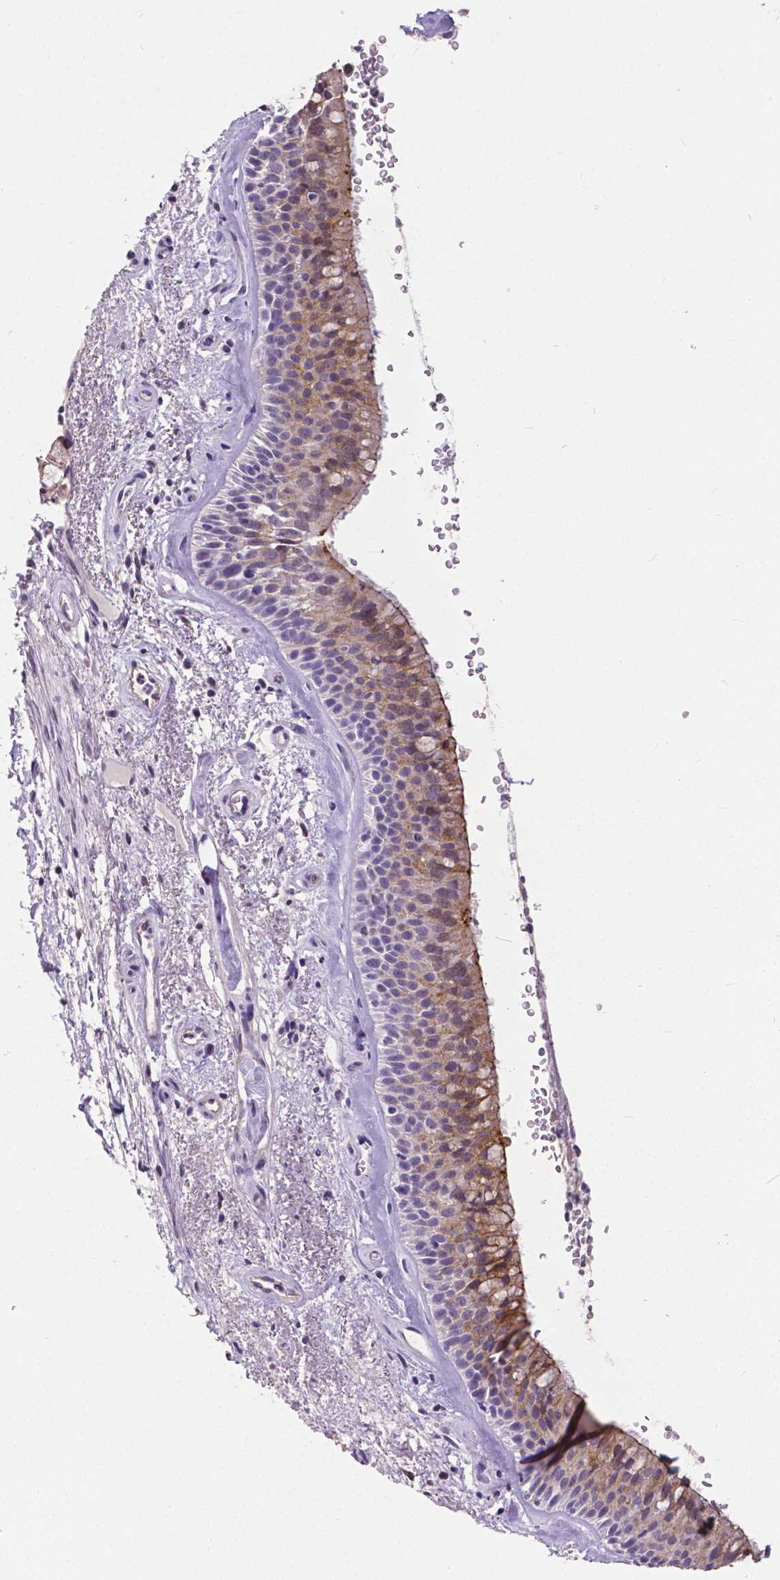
{"staining": {"intensity": "weak", "quantity": "25%-75%", "location": "cytoplasmic/membranous"}, "tissue": "bronchus", "cell_type": "Respiratory epithelial cells", "image_type": "normal", "snomed": [{"axis": "morphology", "description": "Normal tissue, NOS"}, {"axis": "topography", "description": "Bronchus"}], "caption": "Immunohistochemical staining of benign human bronchus shows 25%-75% levels of weak cytoplasmic/membranous protein expression in approximately 25%-75% of respiratory epithelial cells. Using DAB (3,3'-diaminobenzidine) (brown) and hematoxylin (blue) stains, captured at high magnification using brightfield microscopy.", "gene": "OCLN", "patient": {"sex": "male", "age": 48}}